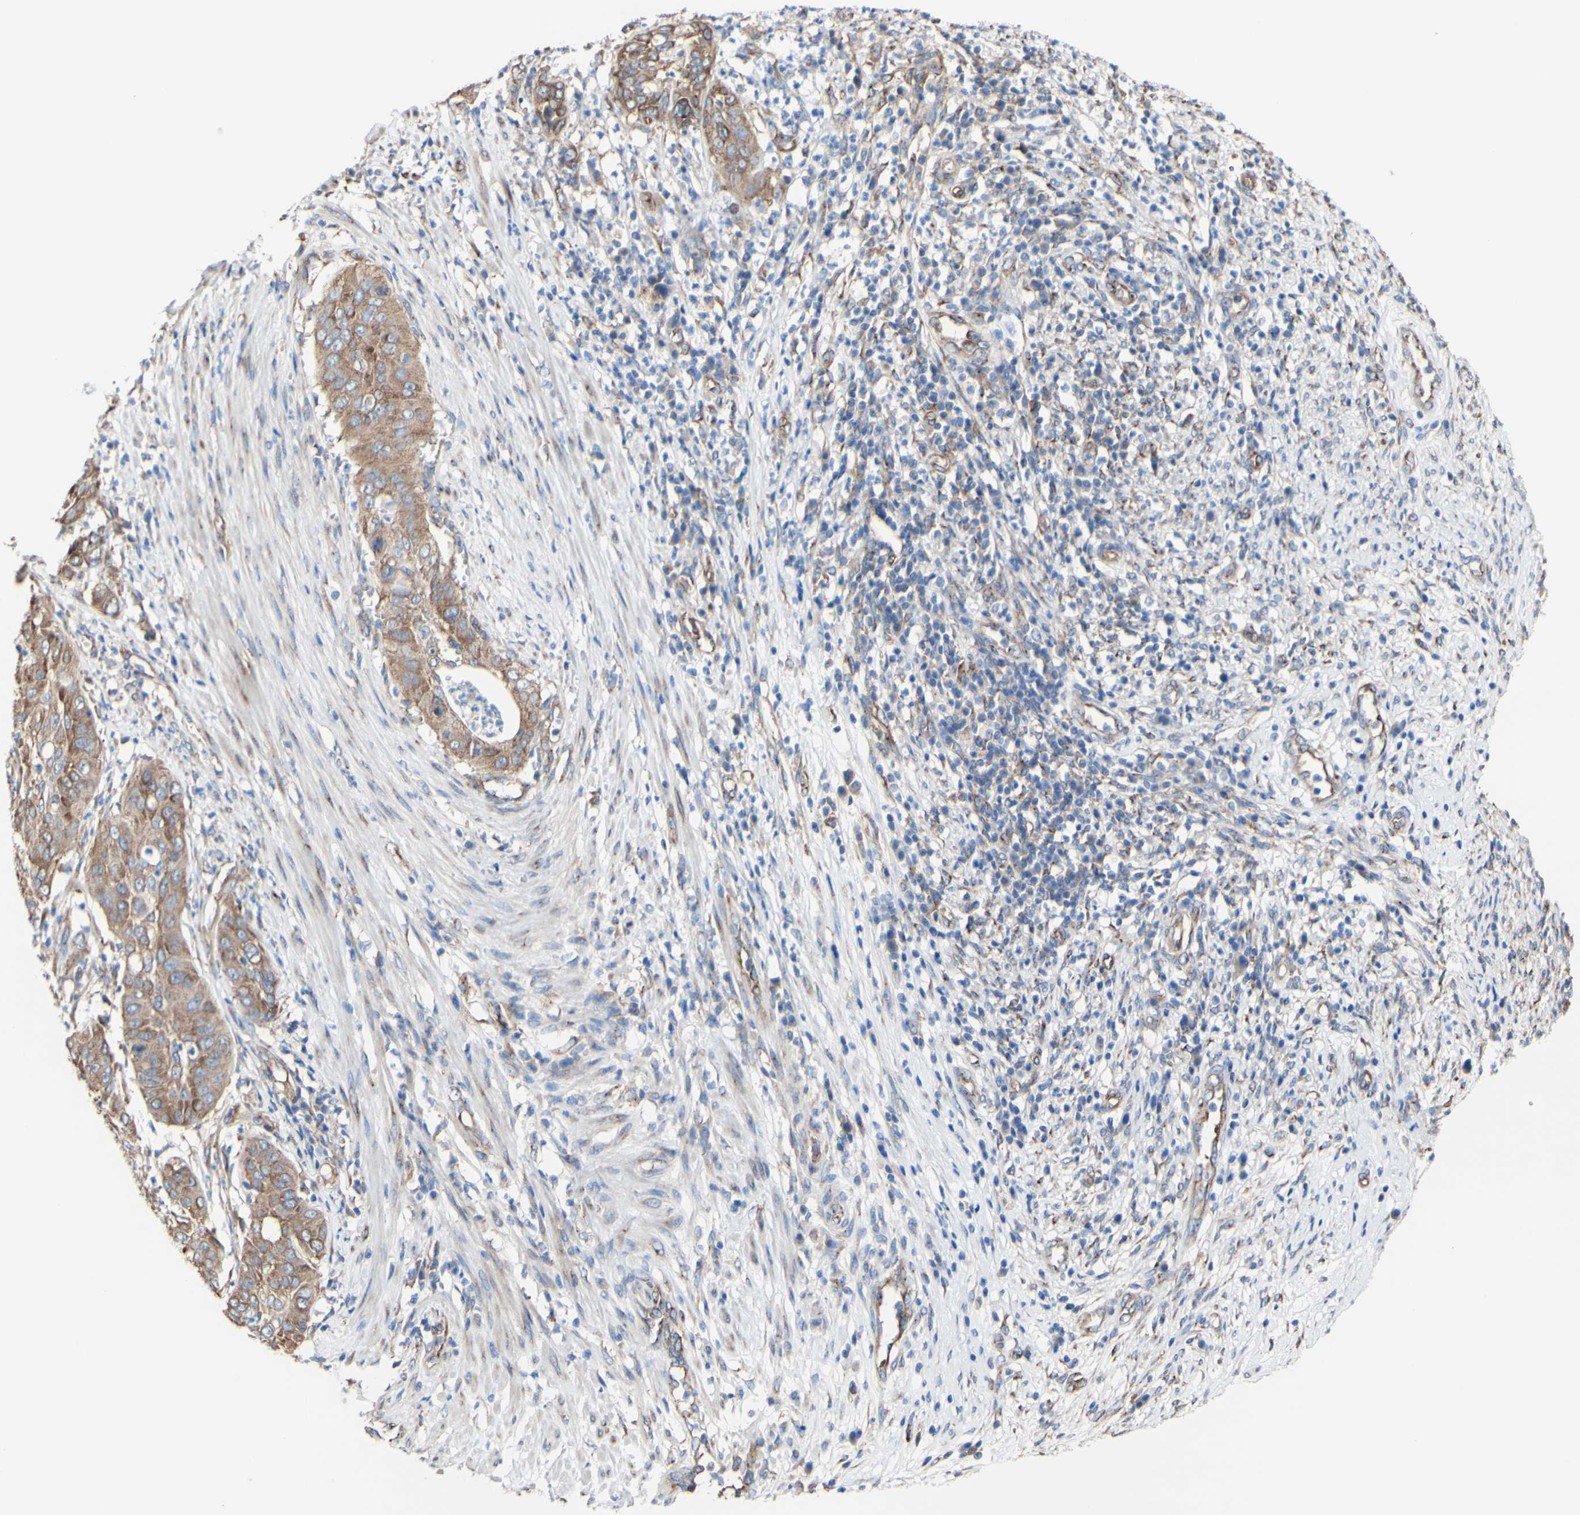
{"staining": {"intensity": "moderate", "quantity": ">75%", "location": "cytoplasmic/membranous"}, "tissue": "cervical cancer", "cell_type": "Tumor cells", "image_type": "cancer", "snomed": [{"axis": "morphology", "description": "Normal tissue, NOS"}, {"axis": "morphology", "description": "Squamous cell carcinoma, NOS"}, {"axis": "topography", "description": "Cervix"}], "caption": "Brown immunohistochemical staining in human squamous cell carcinoma (cervical) shows moderate cytoplasmic/membranous expression in approximately >75% of tumor cells.", "gene": "LRIG3", "patient": {"sex": "female", "age": 39}}